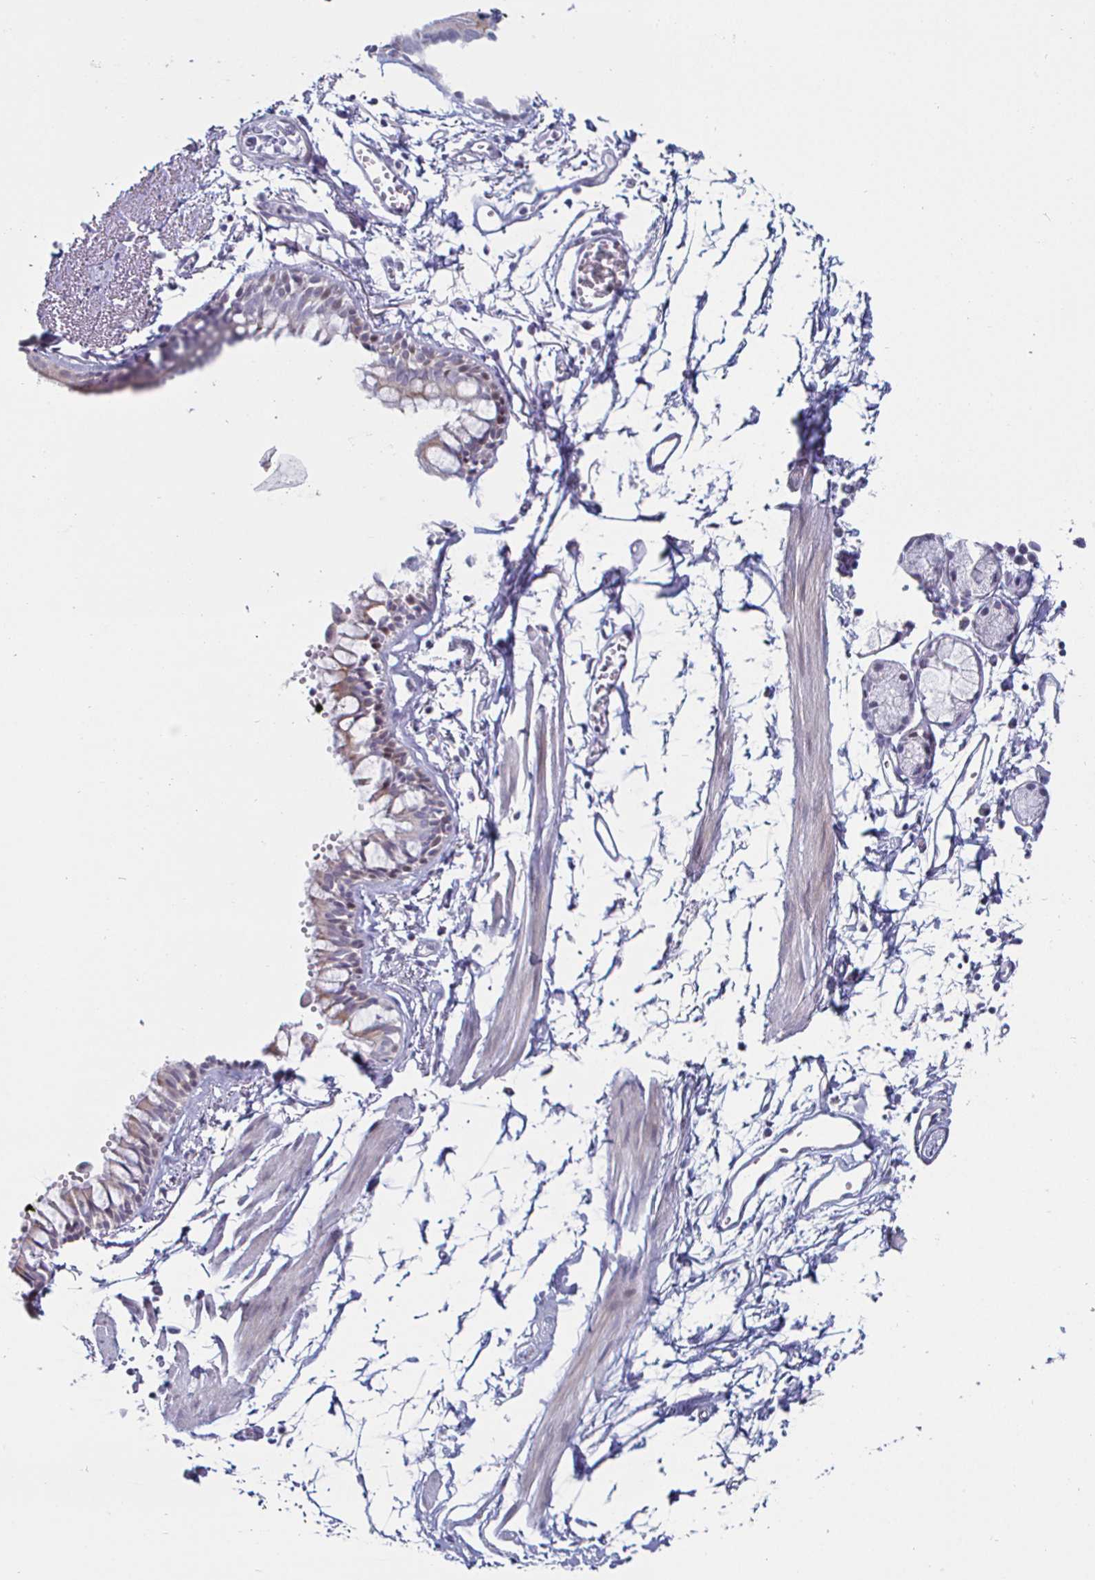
{"staining": {"intensity": "weak", "quantity": "25%-75%", "location": "cytoplasmic/membranous"}, "tissue": "bronchus", "cell_type": "Respiratory epithelial cells", "image_type": "normal", "snomed": [{"axis": "morphology", "description": "Normal tissue, NOS"}, {"axis": "topography", "description": "Cartilage tissue"}, {"axis": "topography", "description": "Bronchus"}], "caption": "High-power microscopy captured an immunohistochemistry (IHC) photomicrograph of benign bronchus, revealing weak cytoplasmic/membranous staining in approximately 25%-75% of respiratory epithelial cells.", "gene": "DMRTB1", "patient": {"sex": "female", "age": 59}}